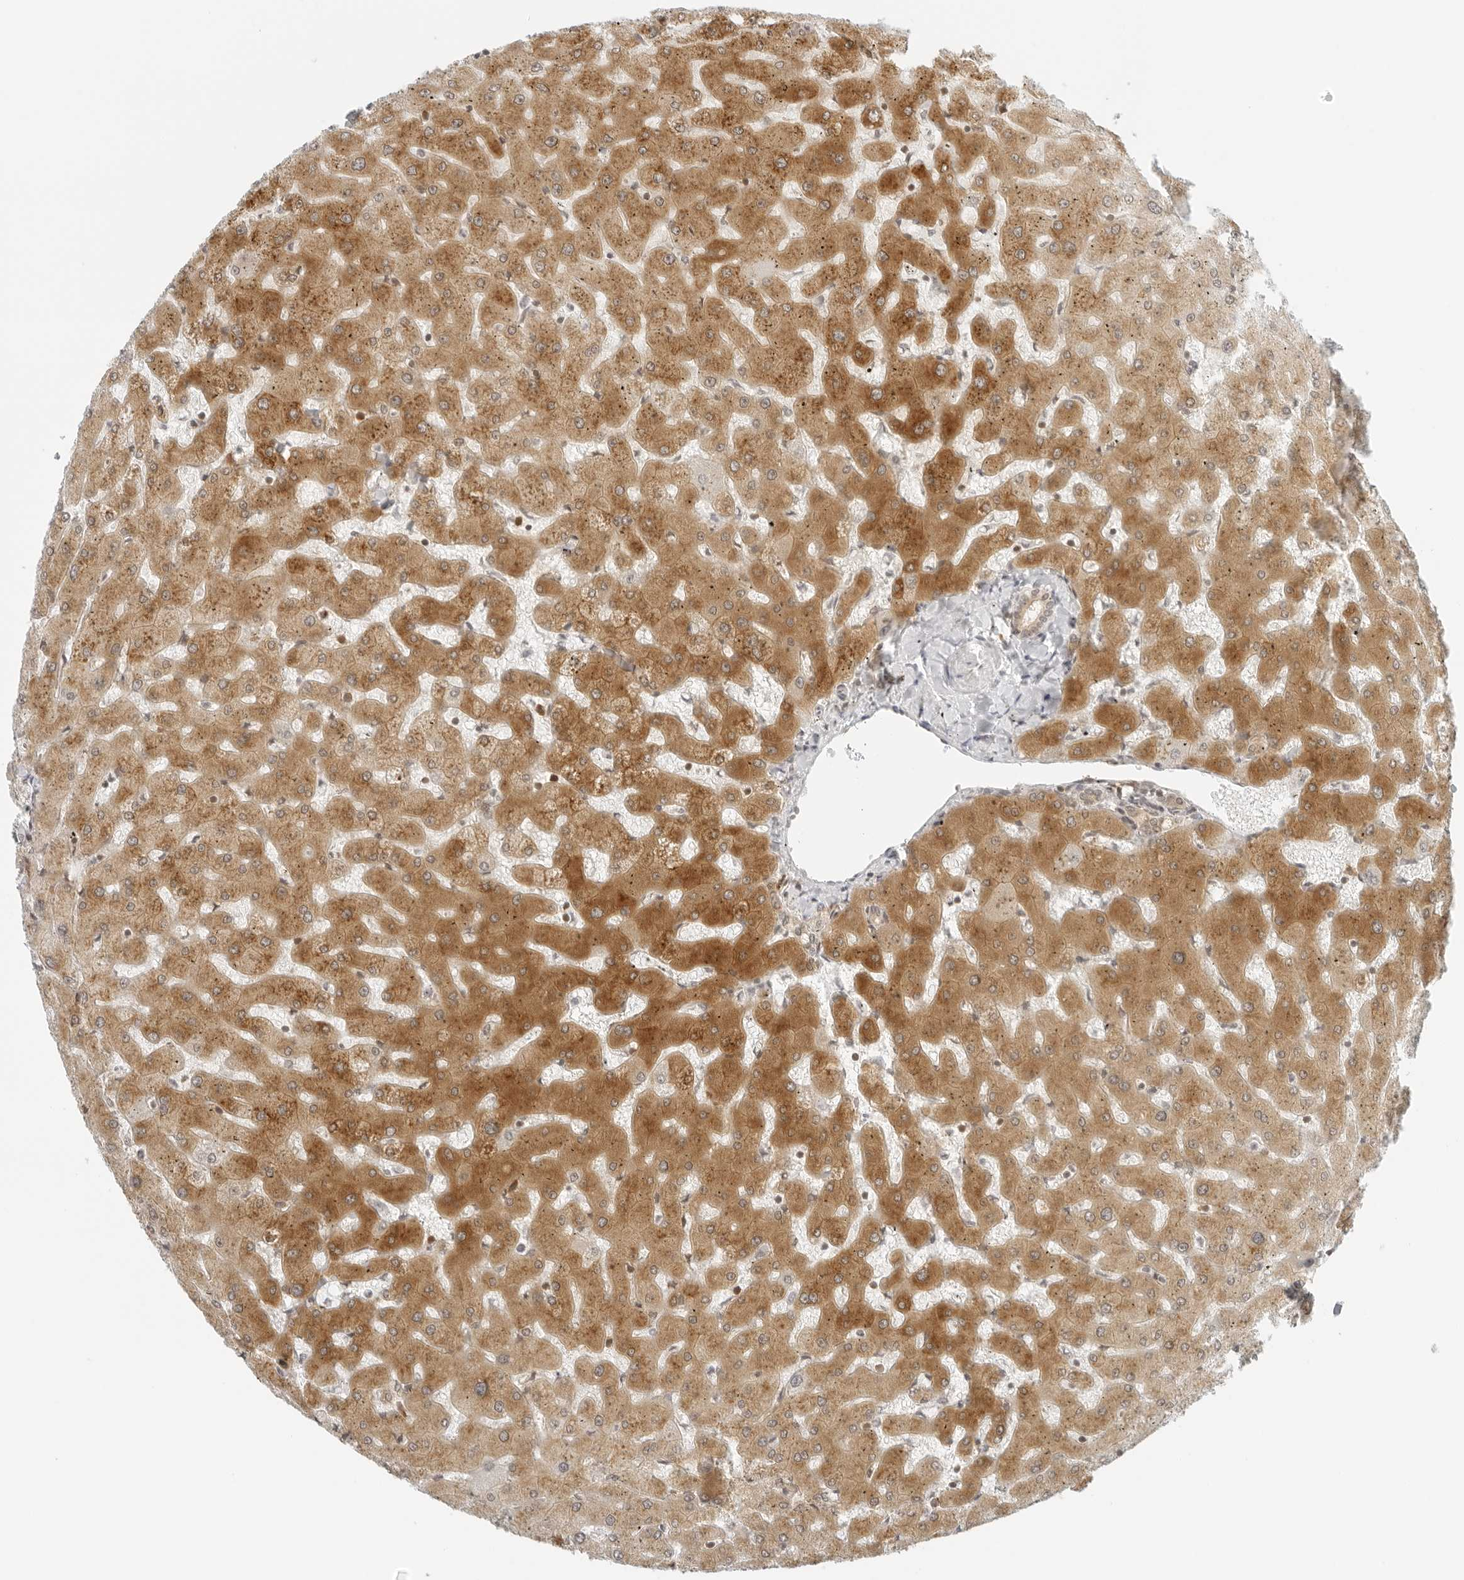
{"staining": {"intensity": "weak", "quantity": ">75%", "location": "cytoplasmic/membranous,nuclear"}, "tissue": "liver", "cell_type": "Cholangiocytes", "image_type": "normal", "snomed": [{"axis": "morphology", "description": "Normal tissue, NOS"}, {"axis": "topography", "description": "Liver"}], "caption": "Immunohistochemical staining of normal liver reveals weak cytoplasmic/membranous,nuclear protein staining in approximately >75% of cholangiocytes.", "gene": "EIF4G1", "patient": {"sex": "female", "age": 63}}